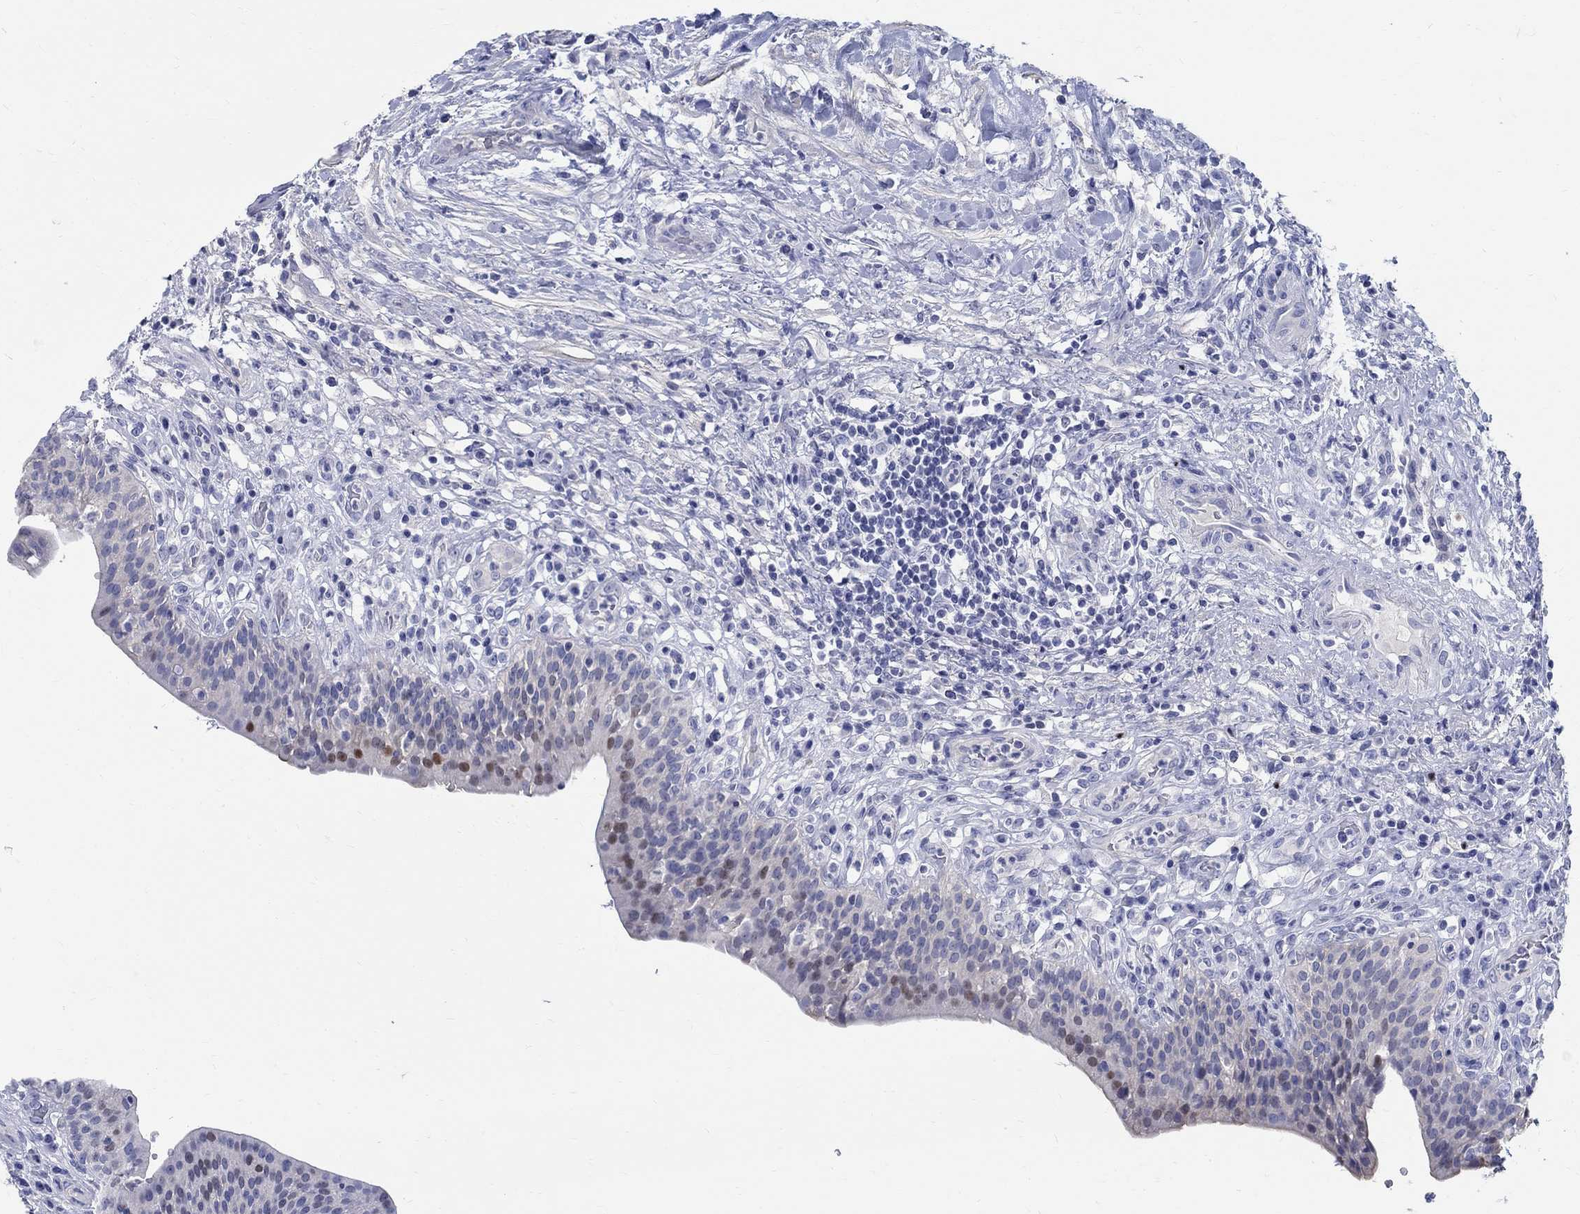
{"staining": {"intensity": "moderate", "quantity": "<25%", "location": "nuclear"}, "tissue": "urinary bladder", "cell_type": "Urothelial cells", "image_type": "normal", "snomed": [{"axis": "morphology", "description": "Normal tissue, NOS"}, {"axis": "topography", "description": "Urinary bladder"}], "caption": "A high-resolution histopathology image shows immunohistochemistry (IHC) staining of normal urinary bladder, which demonstrates moderate nuclear positivity in approximately <25% of urothelial cells.", "gene": "SOX2", "patient": {"sex": "male", "age": 66}}